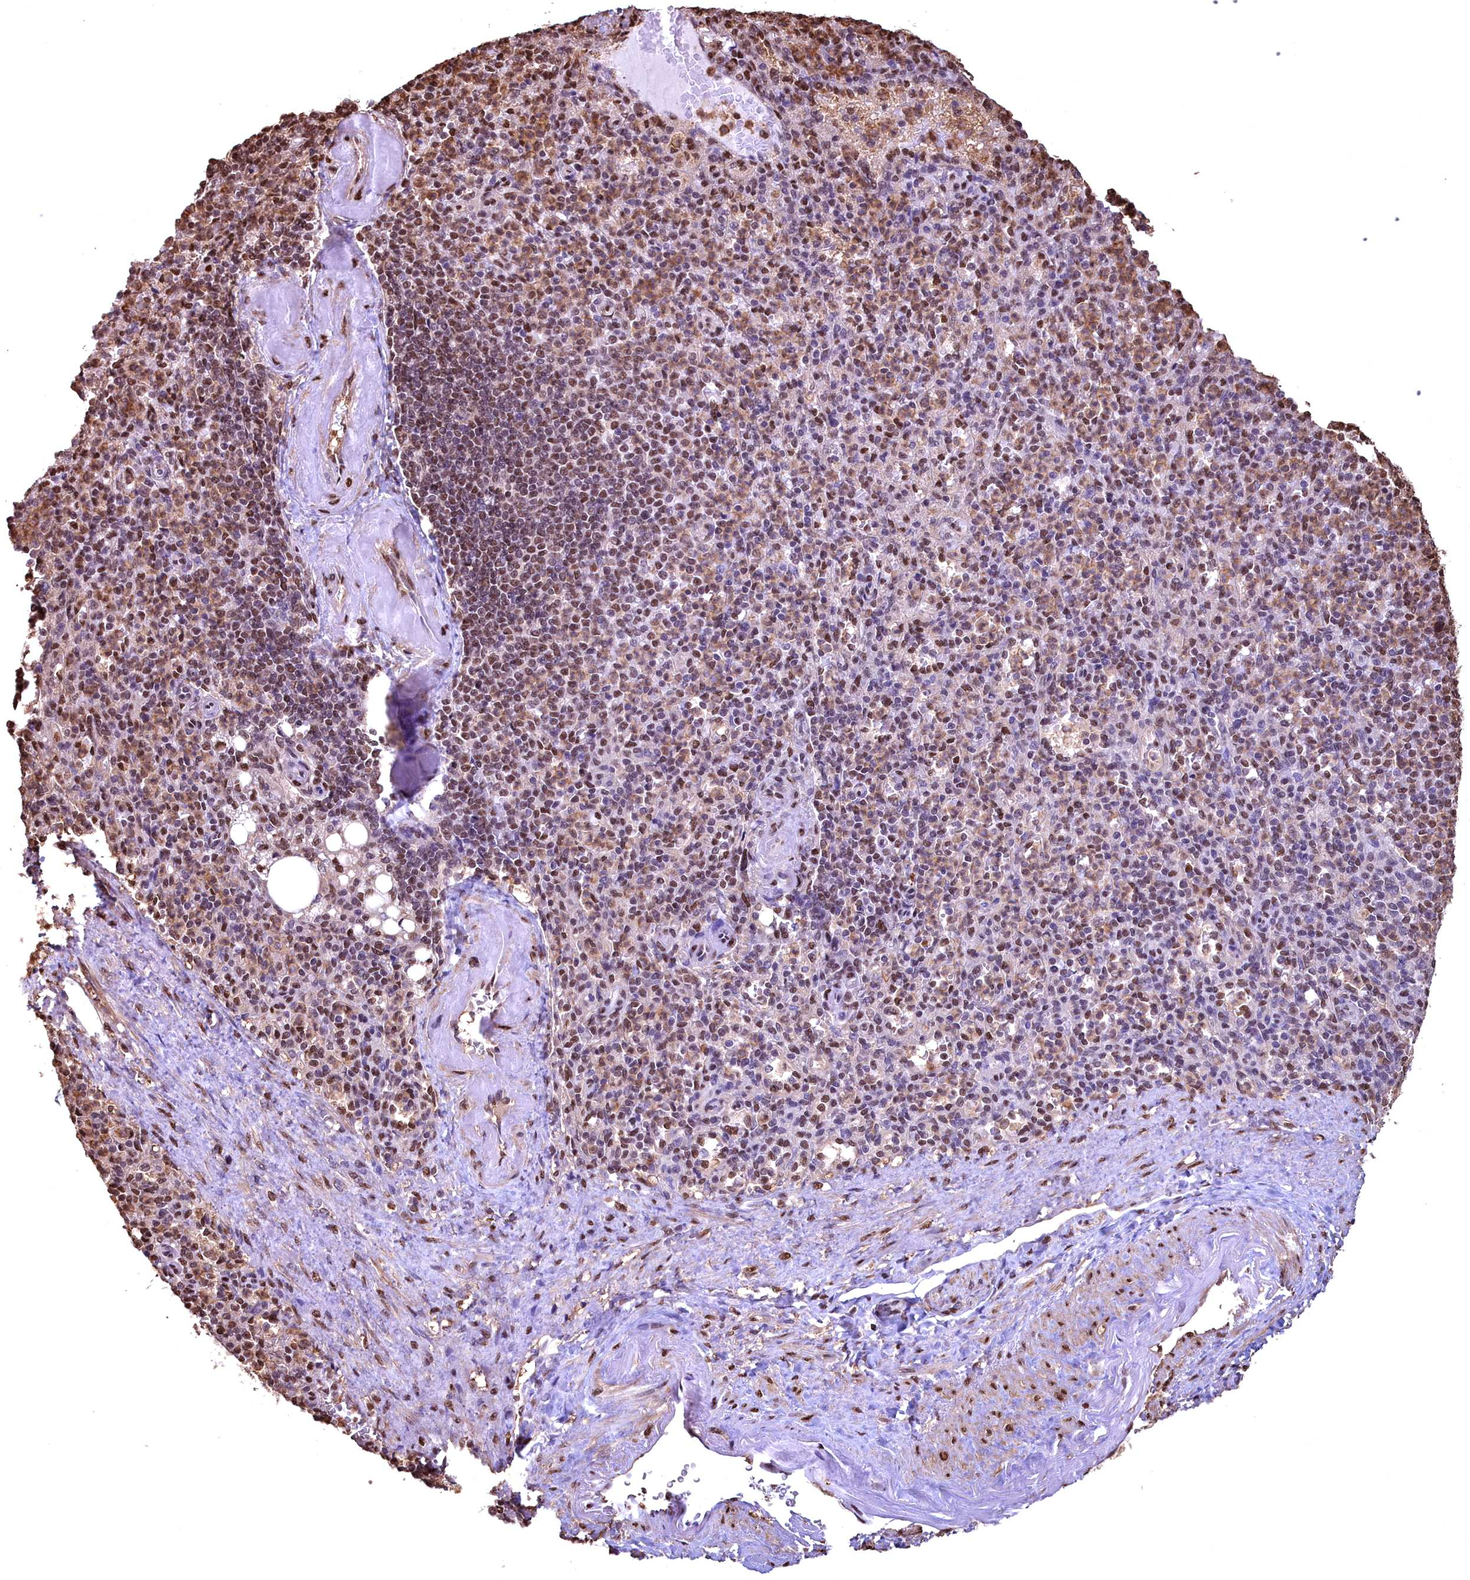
{"staining": {"intensity": "moderate", "quantity": ">75%", "location": "nuclear"}, "tissue": "spleen", "cell_type": "Cells in red pulp", "image_type": "normal", "snomed": [{"axis": "morphology", "description": "Normal tissue, NOS"}, {"axis": "topography", "description": "Spleen"}], "caption": "Cells in red pulp exhibit moderate nuclear expression in about >75% of cells in unremarkable spleen.", "gene": "GAPDH", "patient": {"sex": "female", "age": 74}}